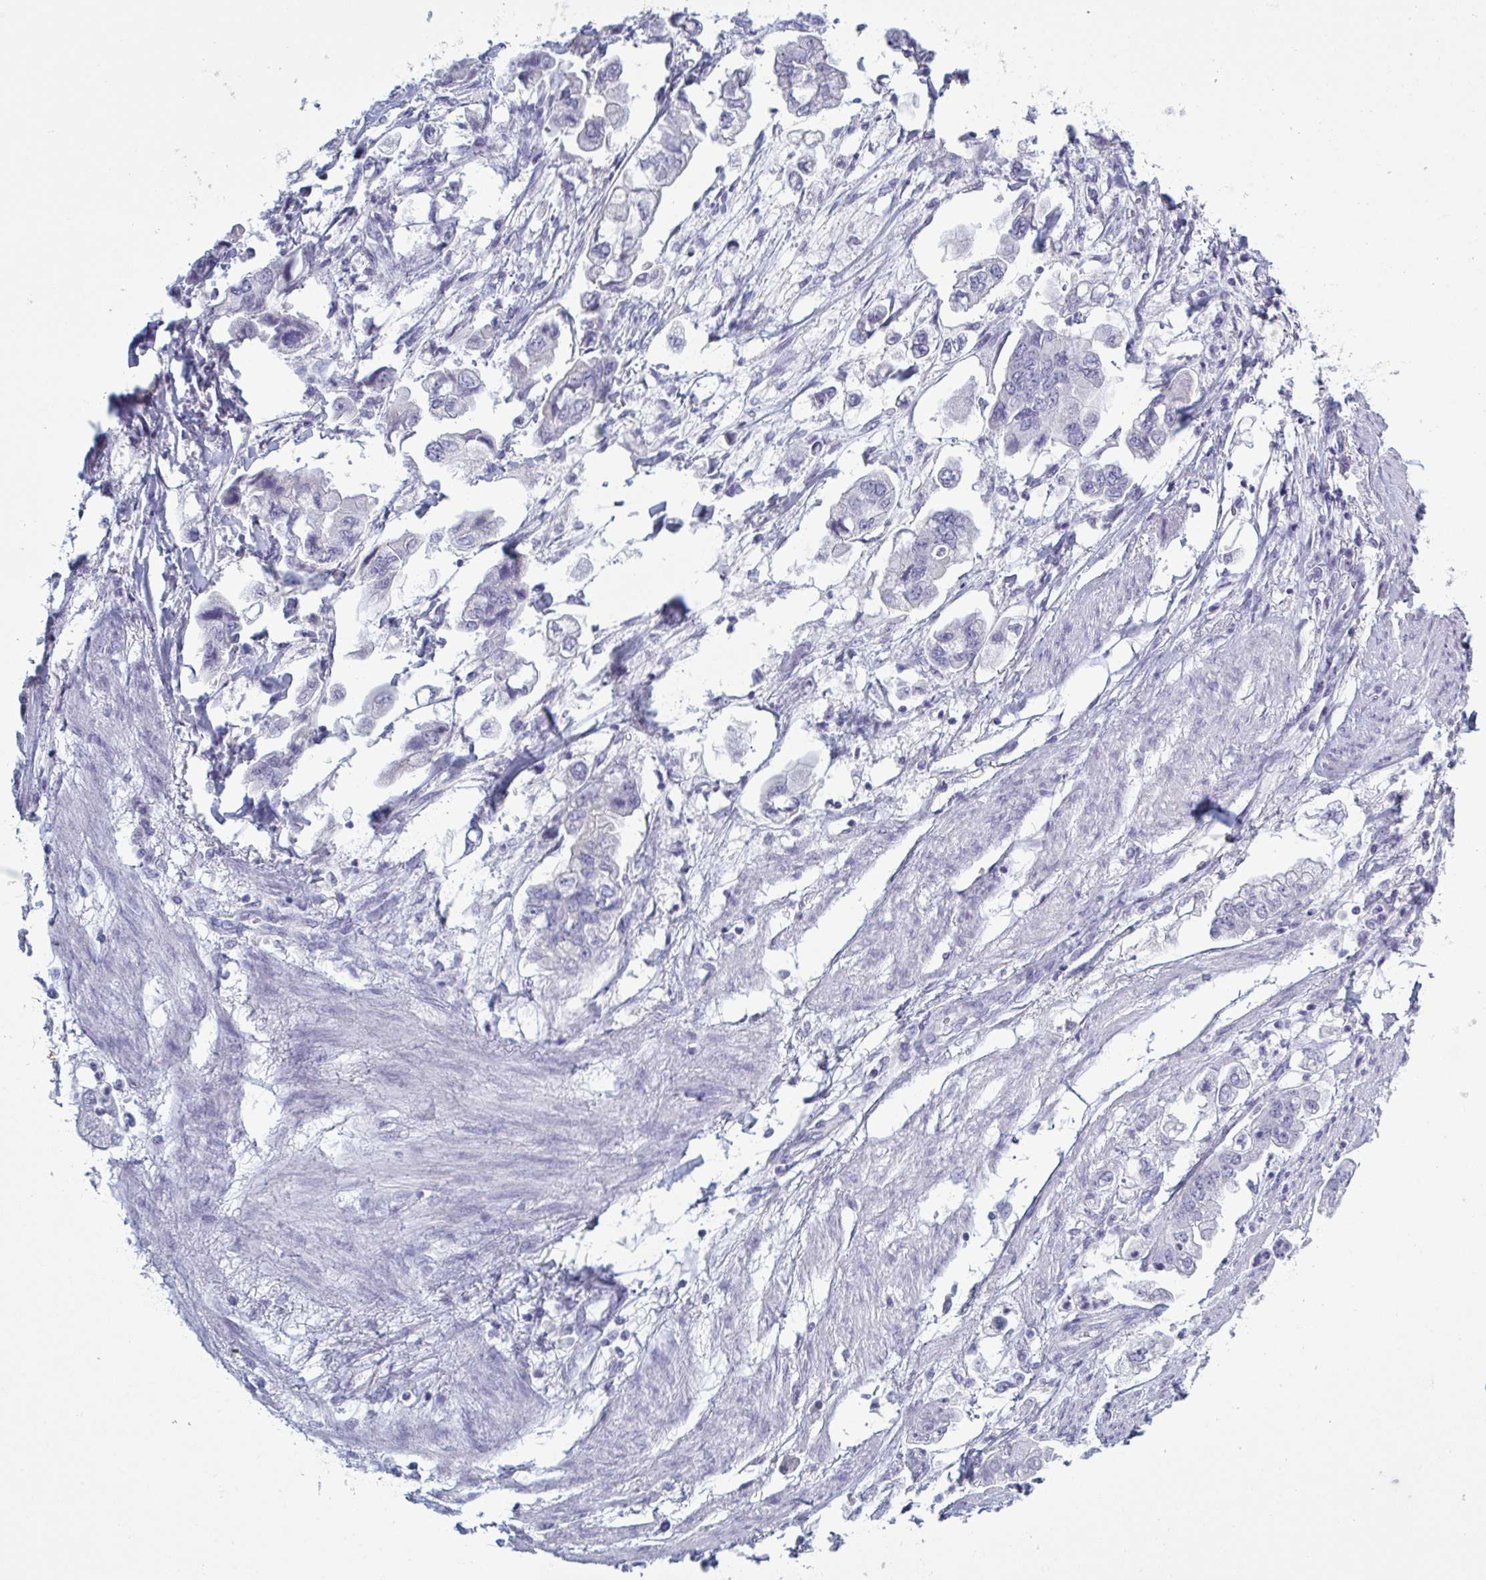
{"staining": {"intensity": "negative", "quantity": "none", "location": "none"}, "tissue": "stomach cancer", "cell_type": "Tumor cells", "image_type": "cancer", "snomed": [{"axis": "morphology", "description": "Adenocarcinoma, NOS"}, {"axis": "topography", "description": "Stomach"}], "caption": "Stomach cancer (adenocarcinoma) was stained to show a protein in brown. There is no significant expression in tumor cells. The staining was performed using DAB to visualize the protein expression in brown, while the nuclei were stained in blue with hematoxylin (Magnification: 20x).", "gene": "NDUFC2", "patient": {"sex": "male", "age": 62}}